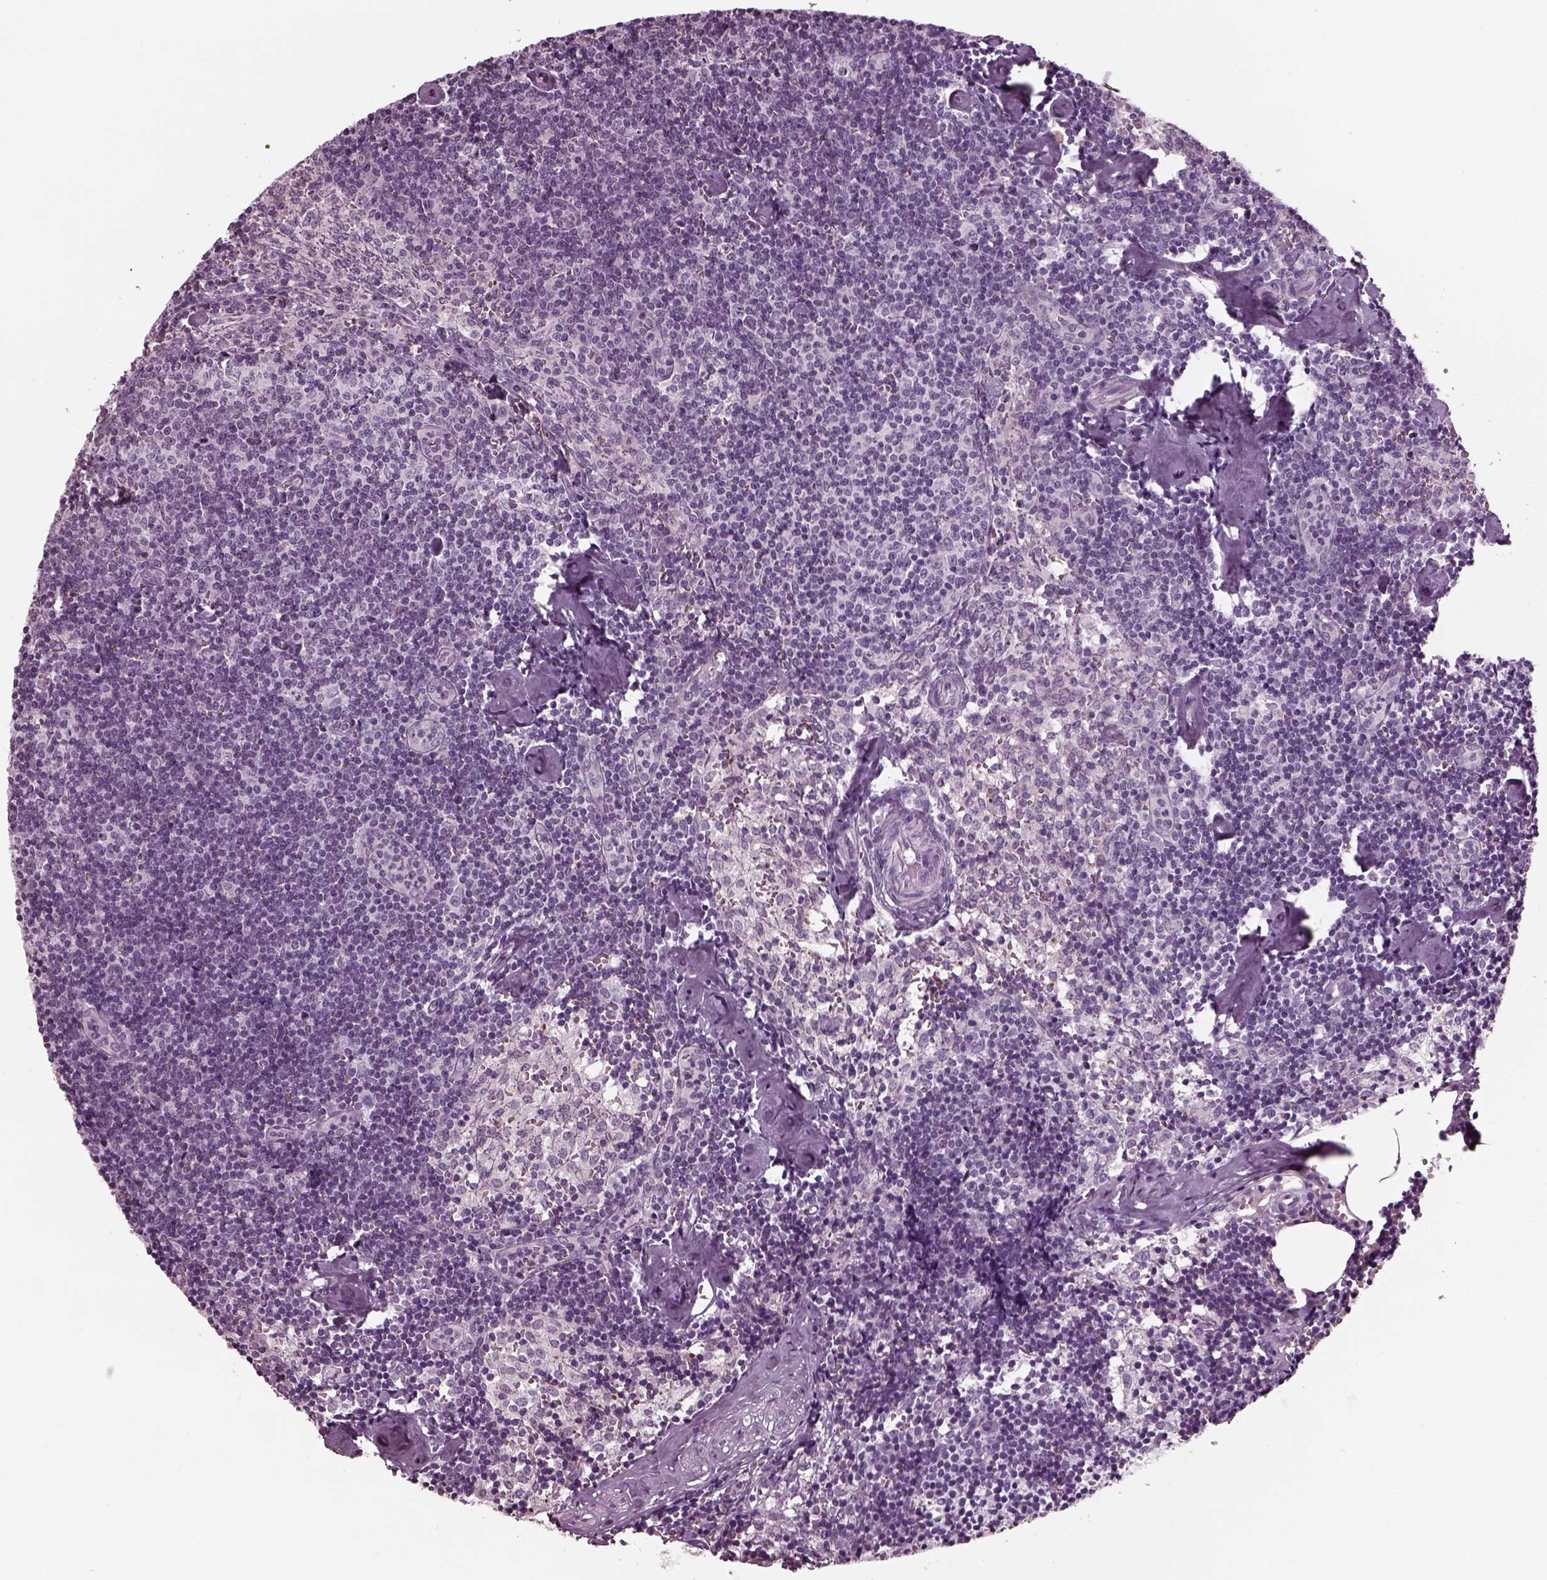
{"staining": {"intensity": "negative", "quantity": "none", "location": "none"}, "tissue": "lymph node", "cell_type": "Germinal center cells", "image_type": "normal", "snomed": [{"axis": "morphology", "description": "Normal tissue, NOS"}, {"axis": "topography", "description": "Lymph node"}], "caption": "An image of lymph node stained for a protein shows no brown staining in germinal center cells. (DAB IHC with hematoxylin counter stain).", "gene": "CLCN4", "patient": {"sex": "female", "age": 50}}